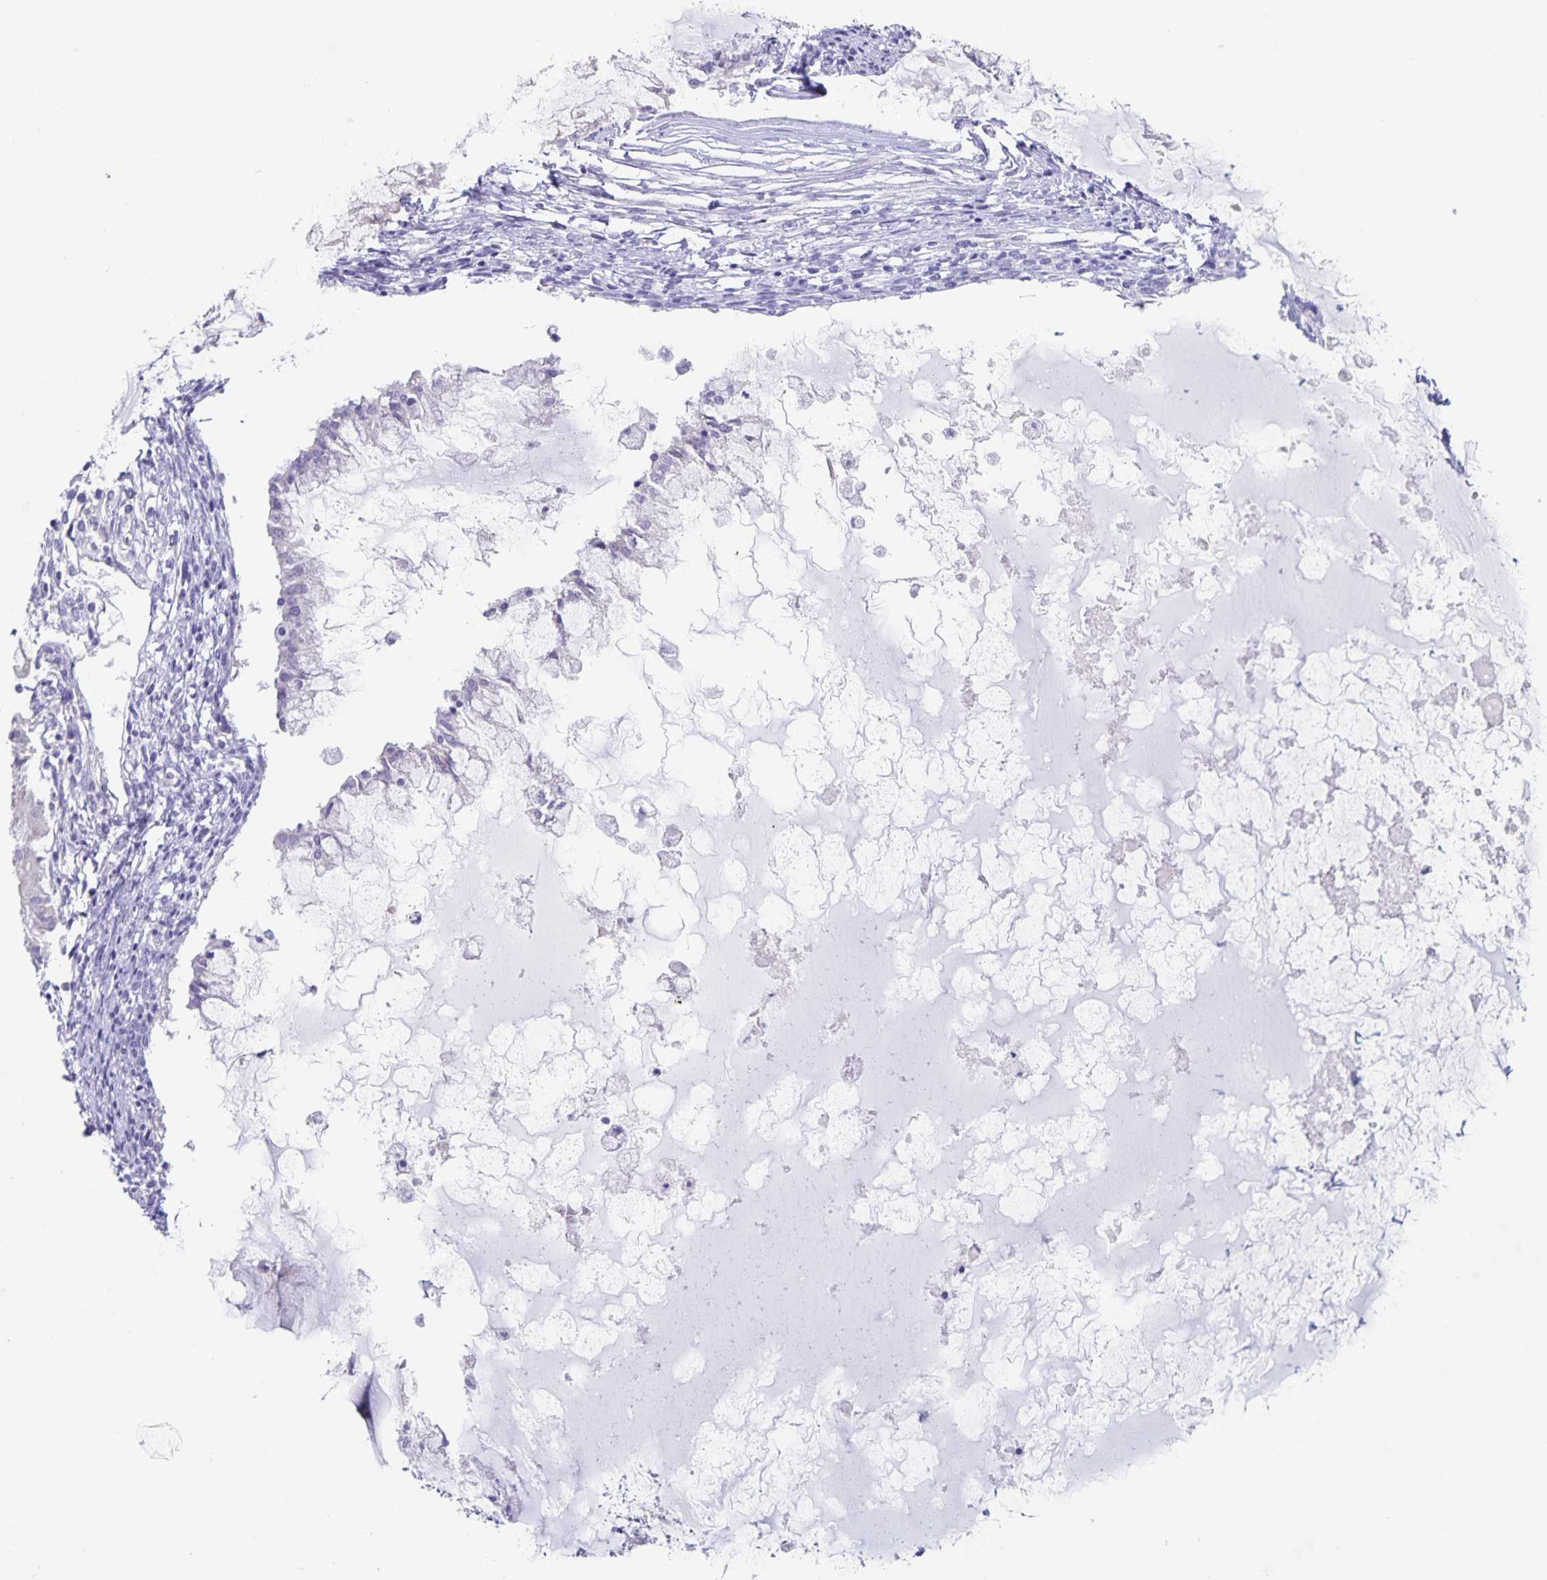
{"staining": {"intensity": "negative", "quantity": "none", "location": "none"}, "tissue": "ovarian cancer", "cell_type": "Tumor cells", "image_type": "cancer", "snomed": [{"axis": "morphology", "description": "Cystadenocarcinoma, mucinous, NOS"}, {"axis": "topography", "description": "Ovary"}], "caption": "Immunohistochemical staining of human ovarian cancer (mucinous cystadenocarcinoma) shows no significant positivity in tumor cells.", "gene": "RPL36A", "patient": {"sex": "female", "age": 34}}